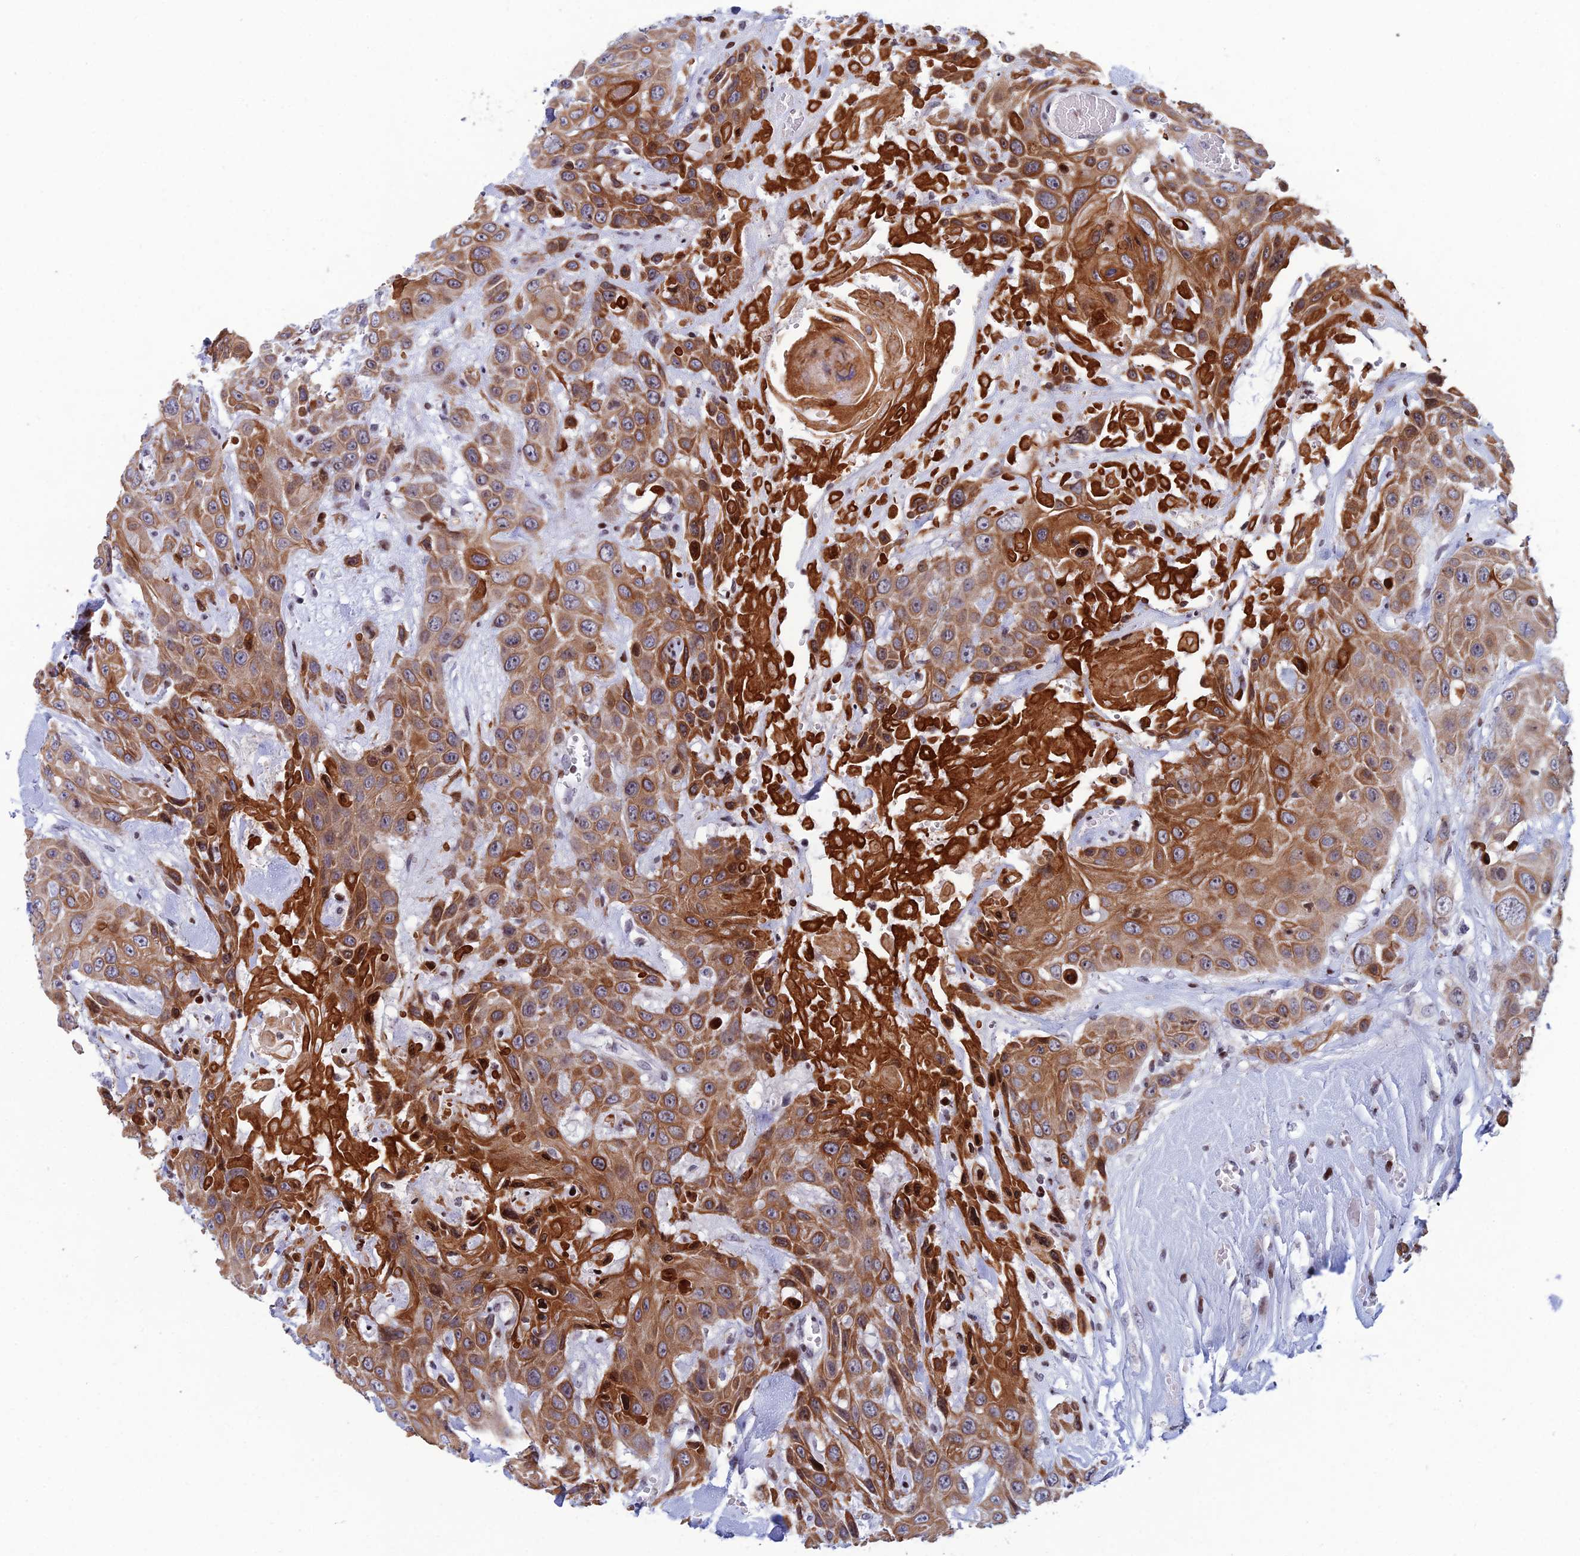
{"staining": {"intensity": "moderate", "quantity": ">75%", "location": "cytoplasmic/membranous"}, "tissue": "head and neck cancer", "cell_type": "Tumor cells", "image_type": "cancer", "snomed": [{"axis": "morphology", "description": "Squamous cell carcinoma, NOS"}, {"axis": "topography", "description": "Head-Neck"}], "caption": "A brown stain labels moderate cytoplasmic/membranous expression of a protein in human head and neck squamous cell carcinoma tumor cells. (Stains: DAB (3,3'-diaminobenzidine) in brown, nuclei in blue, Microscopy: brightfield microscopy at high magnification).", "gene": "AFF3", "patient": {"sex": "male", "age": 81}}